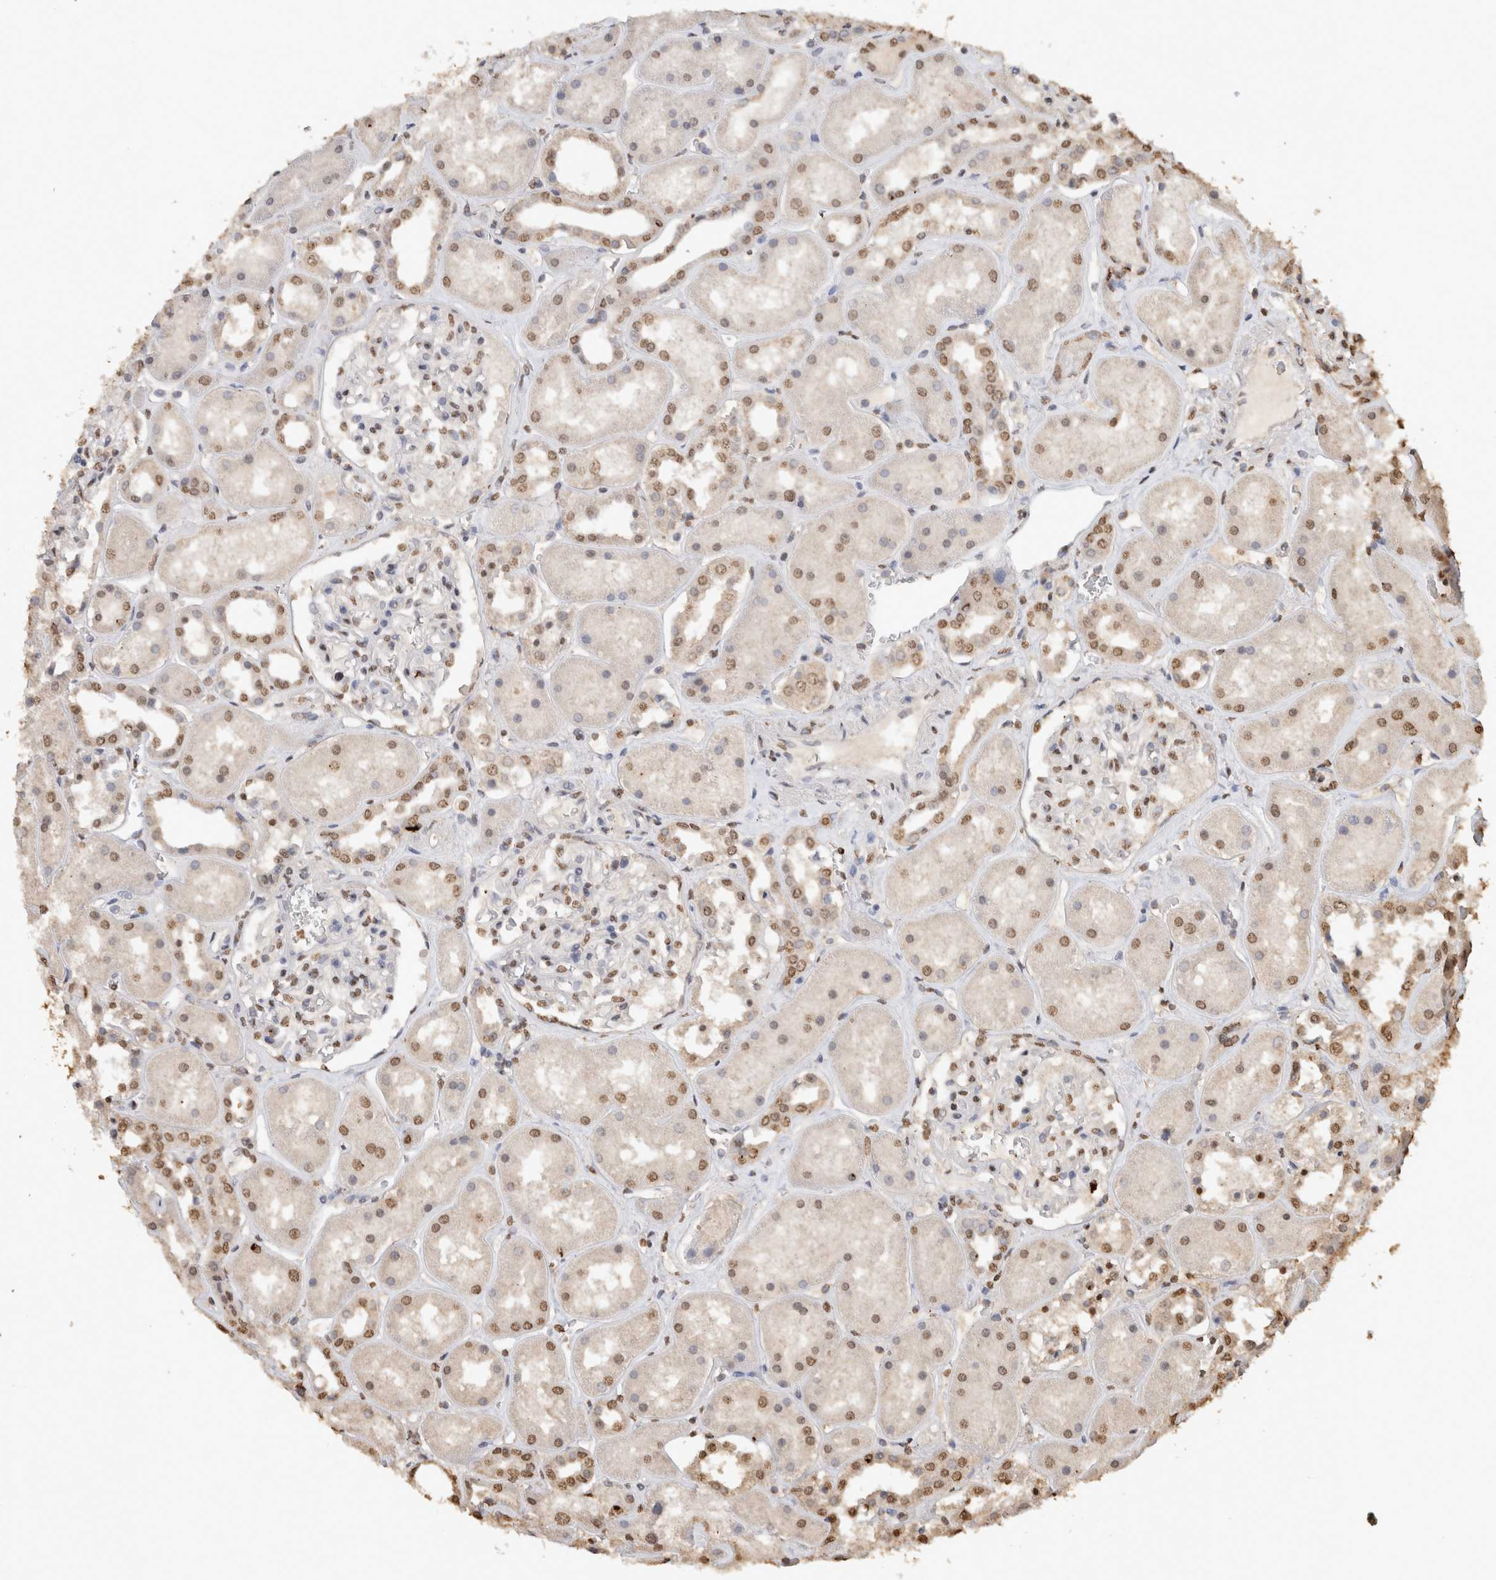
{"staining": {"intensity": "moderate", "quantity": "25%-75%", "location": "nuclear"}, "tissue": "kidney", "cell_type": "Cells in glomeruli", "image_type": "normal", "snomed": [{"axis": "morphology", "description": "Normal tissue, NOS"}, {"axis": "topography", "description": "Kidney"}], "caption": "Human kidney stained with a brown dye displays moderate nuclear positive positivity in approximately 25%-75% of cells in glomeruli.", "gene": "HAND2", "patient": {"sex": "male", "age": 70}}